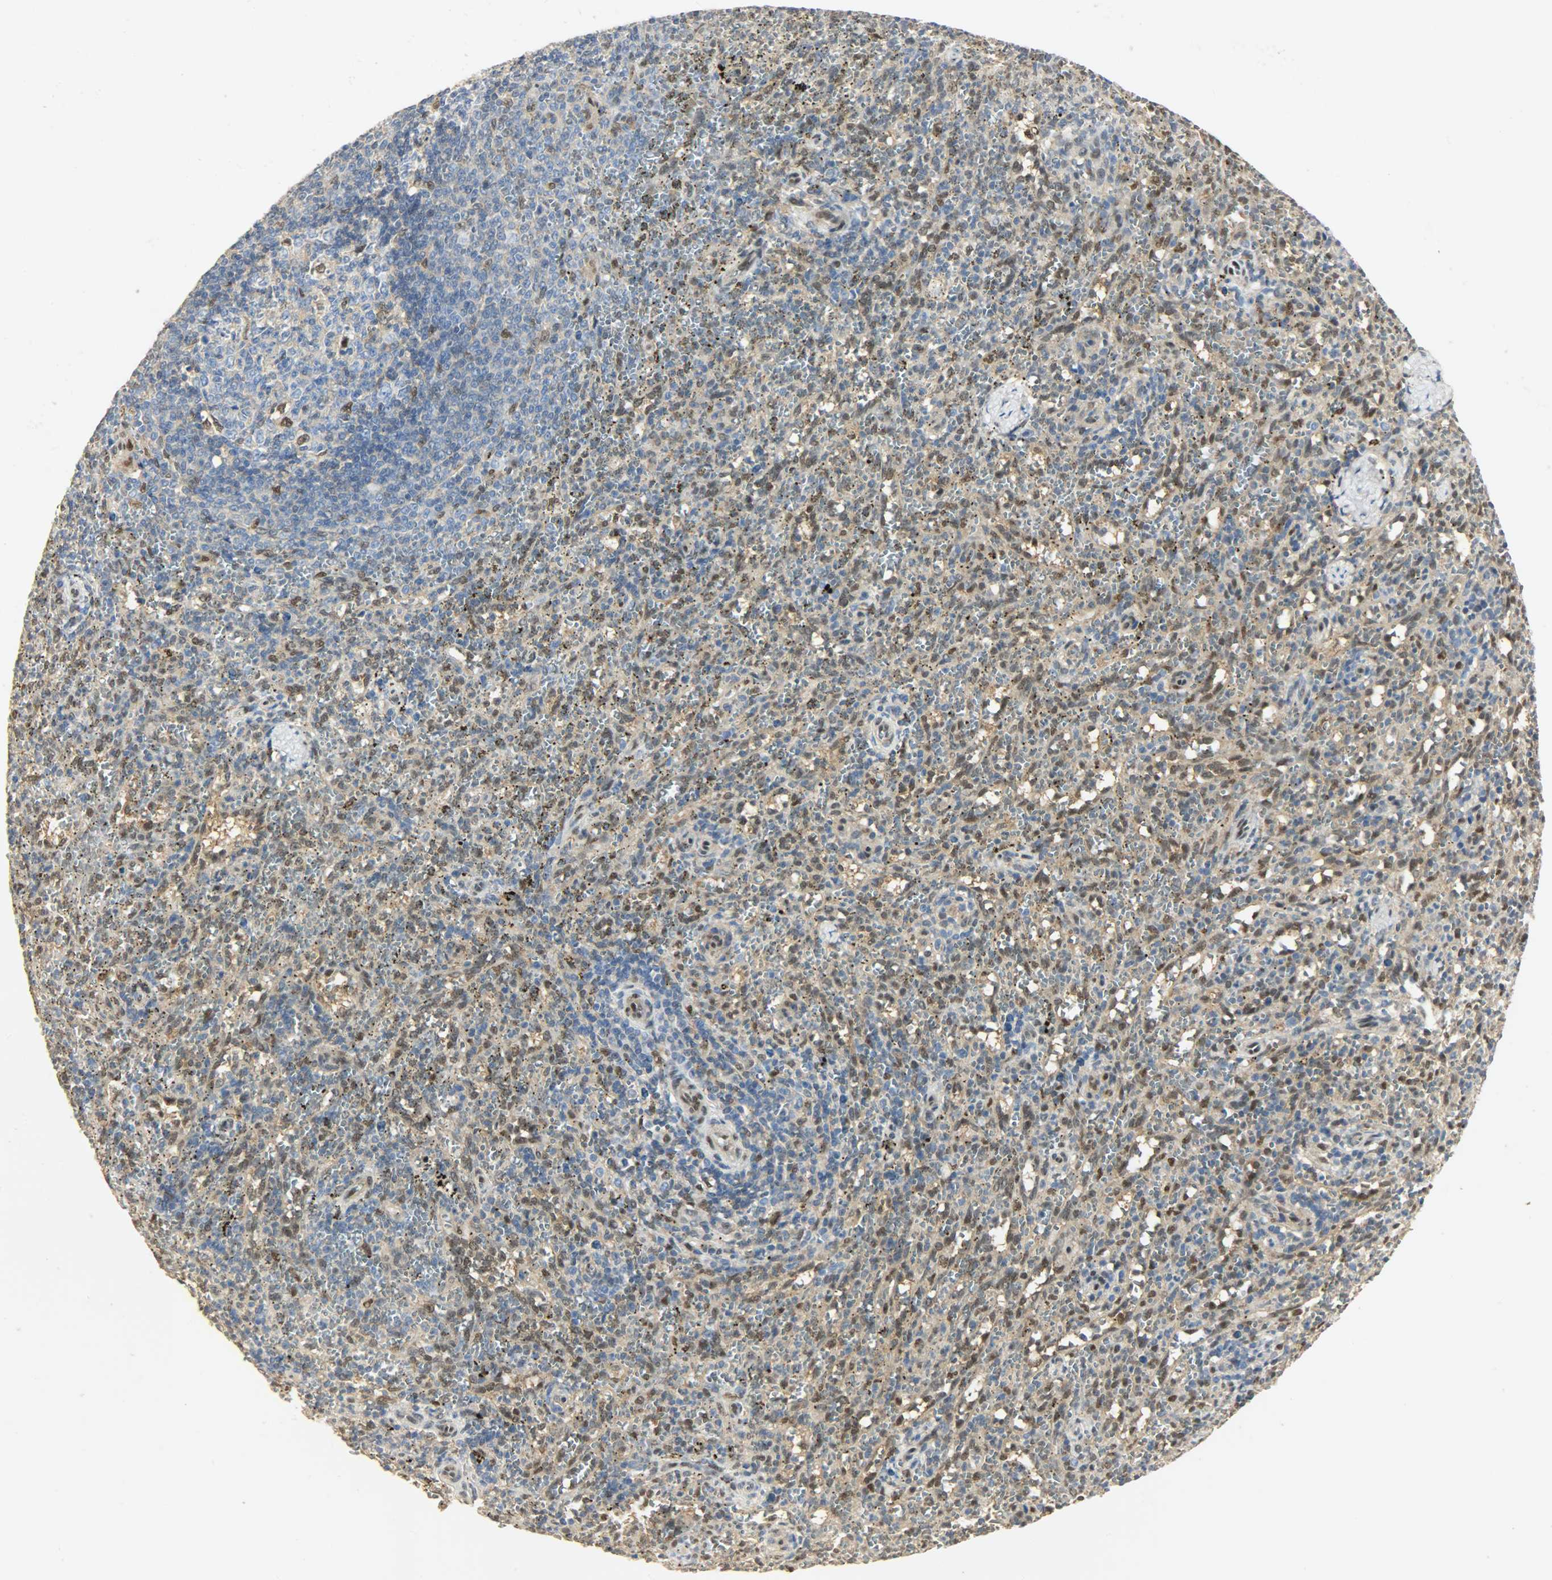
{"staining": {"intensity": "weak", "quantity": "25%-75%", "location": "nuclear"}, "tissue": "spleen", "cell_type": "Cells in red pulp", "image_type": "normal", "snomed": [{"axis": "morphology", "description": "Normal tissue, NOS"}, {"axis": "topography", "description": "Spleen"}], "caption": "Immunohistochemistry (IHC) image of normal human spleen stained for a protein (brown), which reveals low levels of weak nuclear positivity in approximately 25%-75% of cells in red pulp.", "gene": "NPEPL1", "patient": {"sex": "female", "age": 10}}